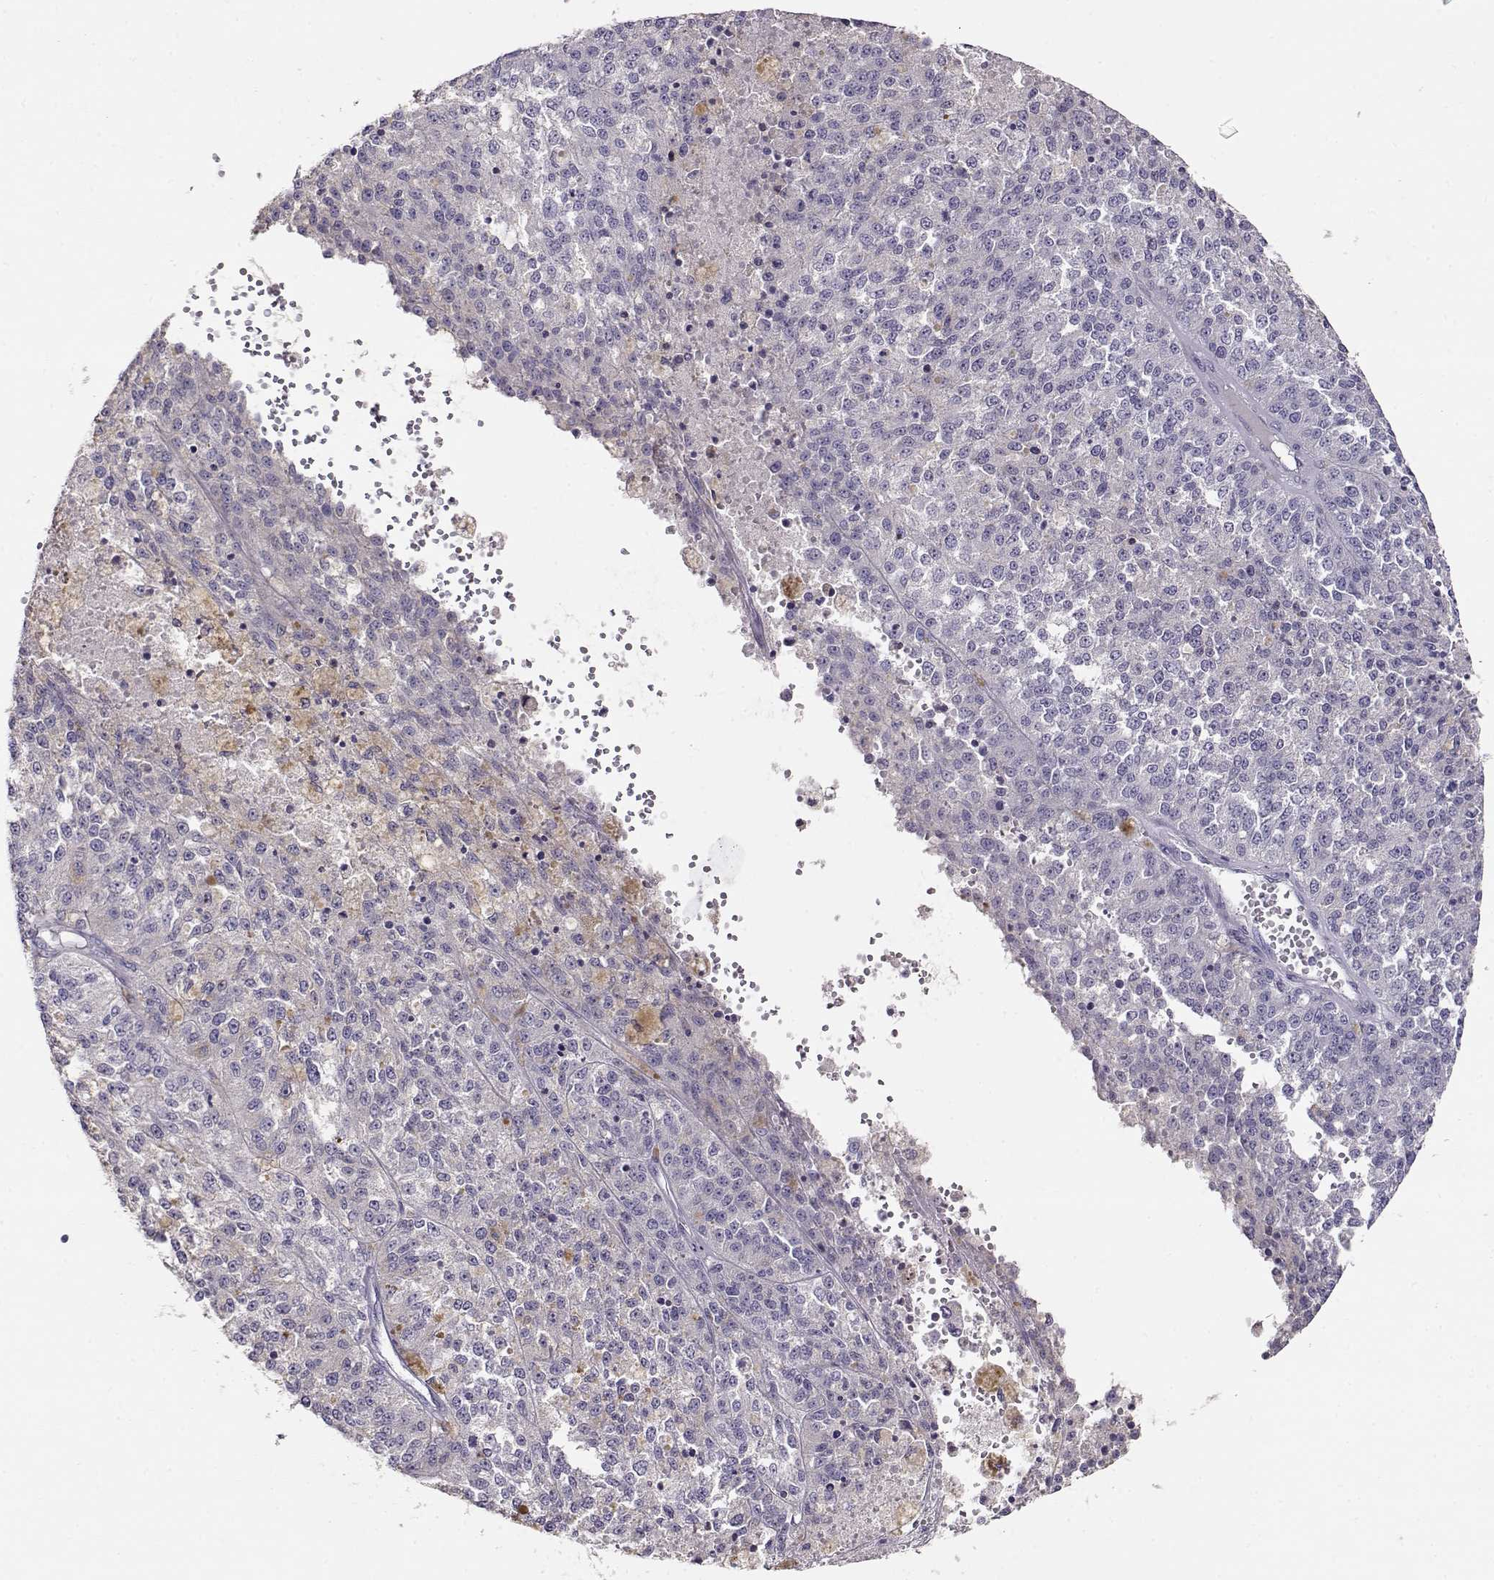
{"staining": {"intensity": "negative", "quantity": "none", "location": "none"}, "tissue": "melanoma", "cell_type": "Tumor cells", "image_type": "cancer", "snomed": [{"axis": "morphology", "description": "Malignant melanoma, Metastatic site"}, {"axis": "topography", "description": "Lymph node"}], "caption": "Immunohistochemistry image of human melanoma stained for a protein (brown), which shows no expression in tumor cells.", "gene": "NDRG4", "patient": {"sex": "female", "age": 64}}